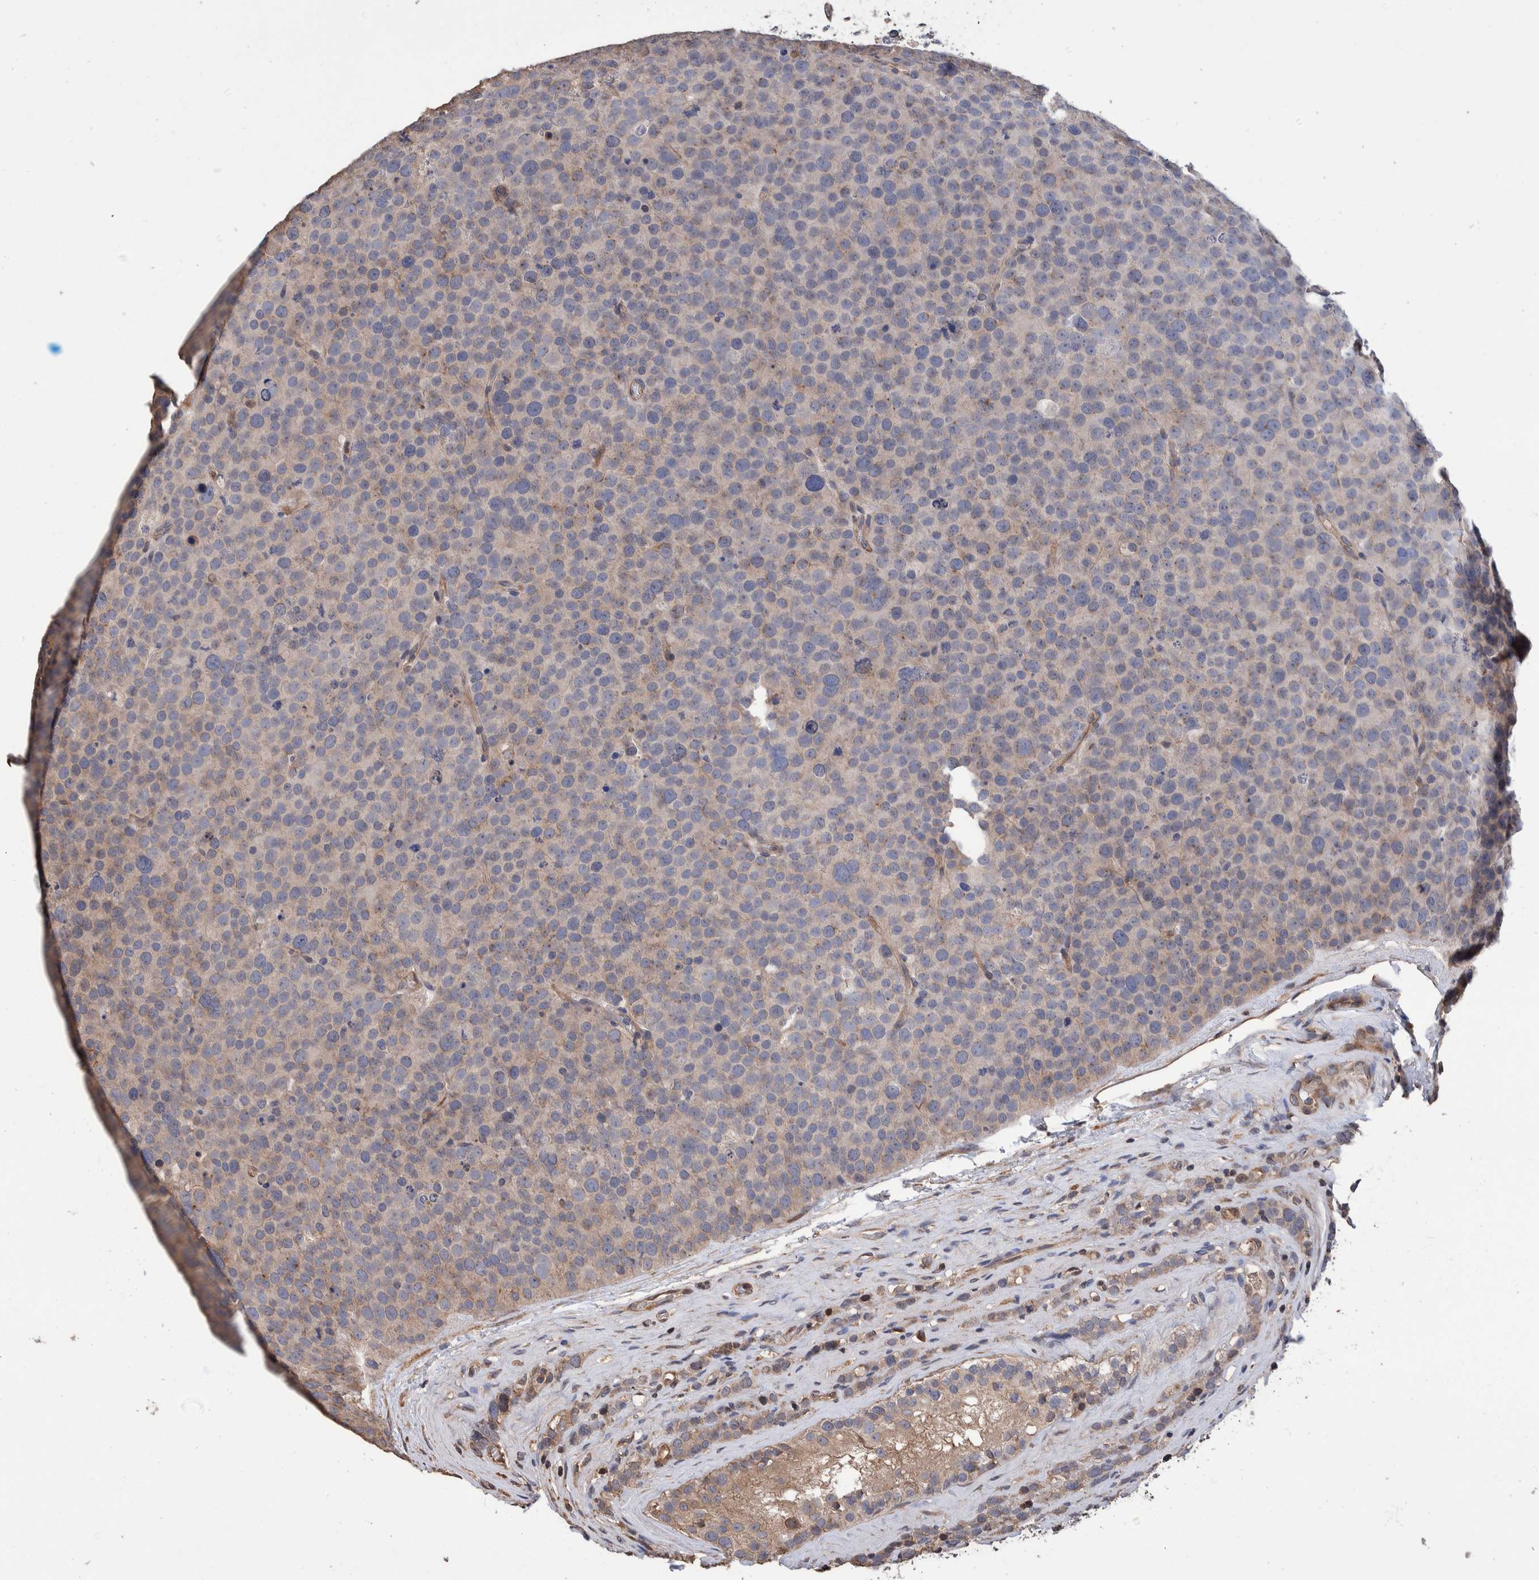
{"staining": {"intensity": "negative", "quantity": "none", "location": "none"}, "tissue": "testis cancer", "cell_type": "Tumor cells", "image_type": "cancer", "snomed": [{"axis": "morphology", "description": "Seminoma, NOS"}, {"axis": "topography", "description": "Testis"}], "caption": "A high-resolution image shows IHC staining of testis seminoma, which reveals no significant positivity in tumor cells. (IHC, brightfield microscopy, high magnification).", "gene": "SLC45A4", "patient": {"sex": "male", "age": 71}}